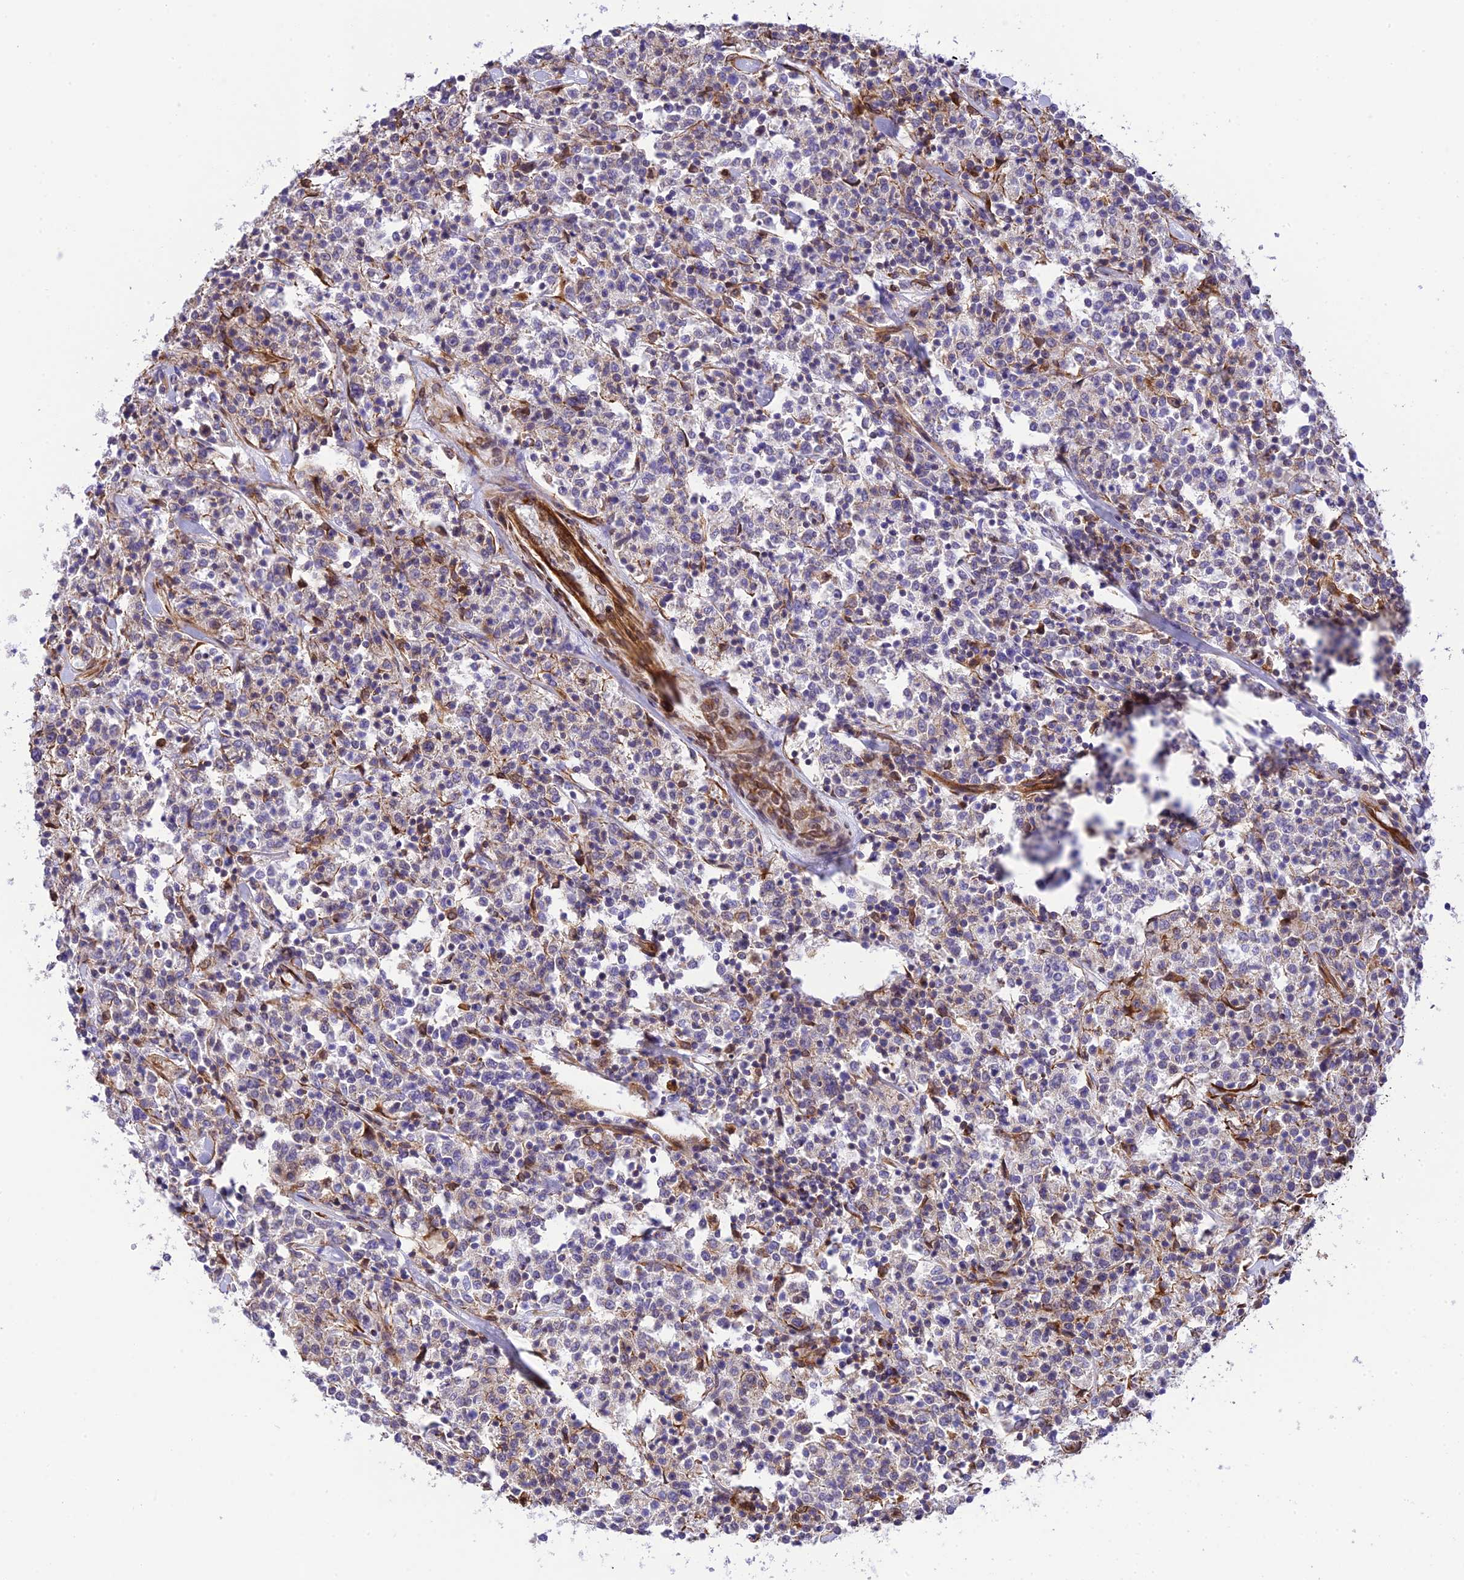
{"staining": {"intensity": "negative", "quantity": "none", "location": "none"}, "tissue": "lymphoma", "cell_type": "Tumor cells", "image_type": "cancer", "snomed": [{"axis": "morphology", "description": "Malignant lymphoma, non-Hodgkin's type, Low grade"}, {"axis": "topography", "description": "Small intestine"}], "caption": "The immunohistochemistry (IHC) photomicrograph has no significant expression in tumor cells of low-grade malignant lymphoma, non-Hodgkin's type tissue.", "gene": "EXOC3L4", "patient": {"sex": "female", "age": 59}}